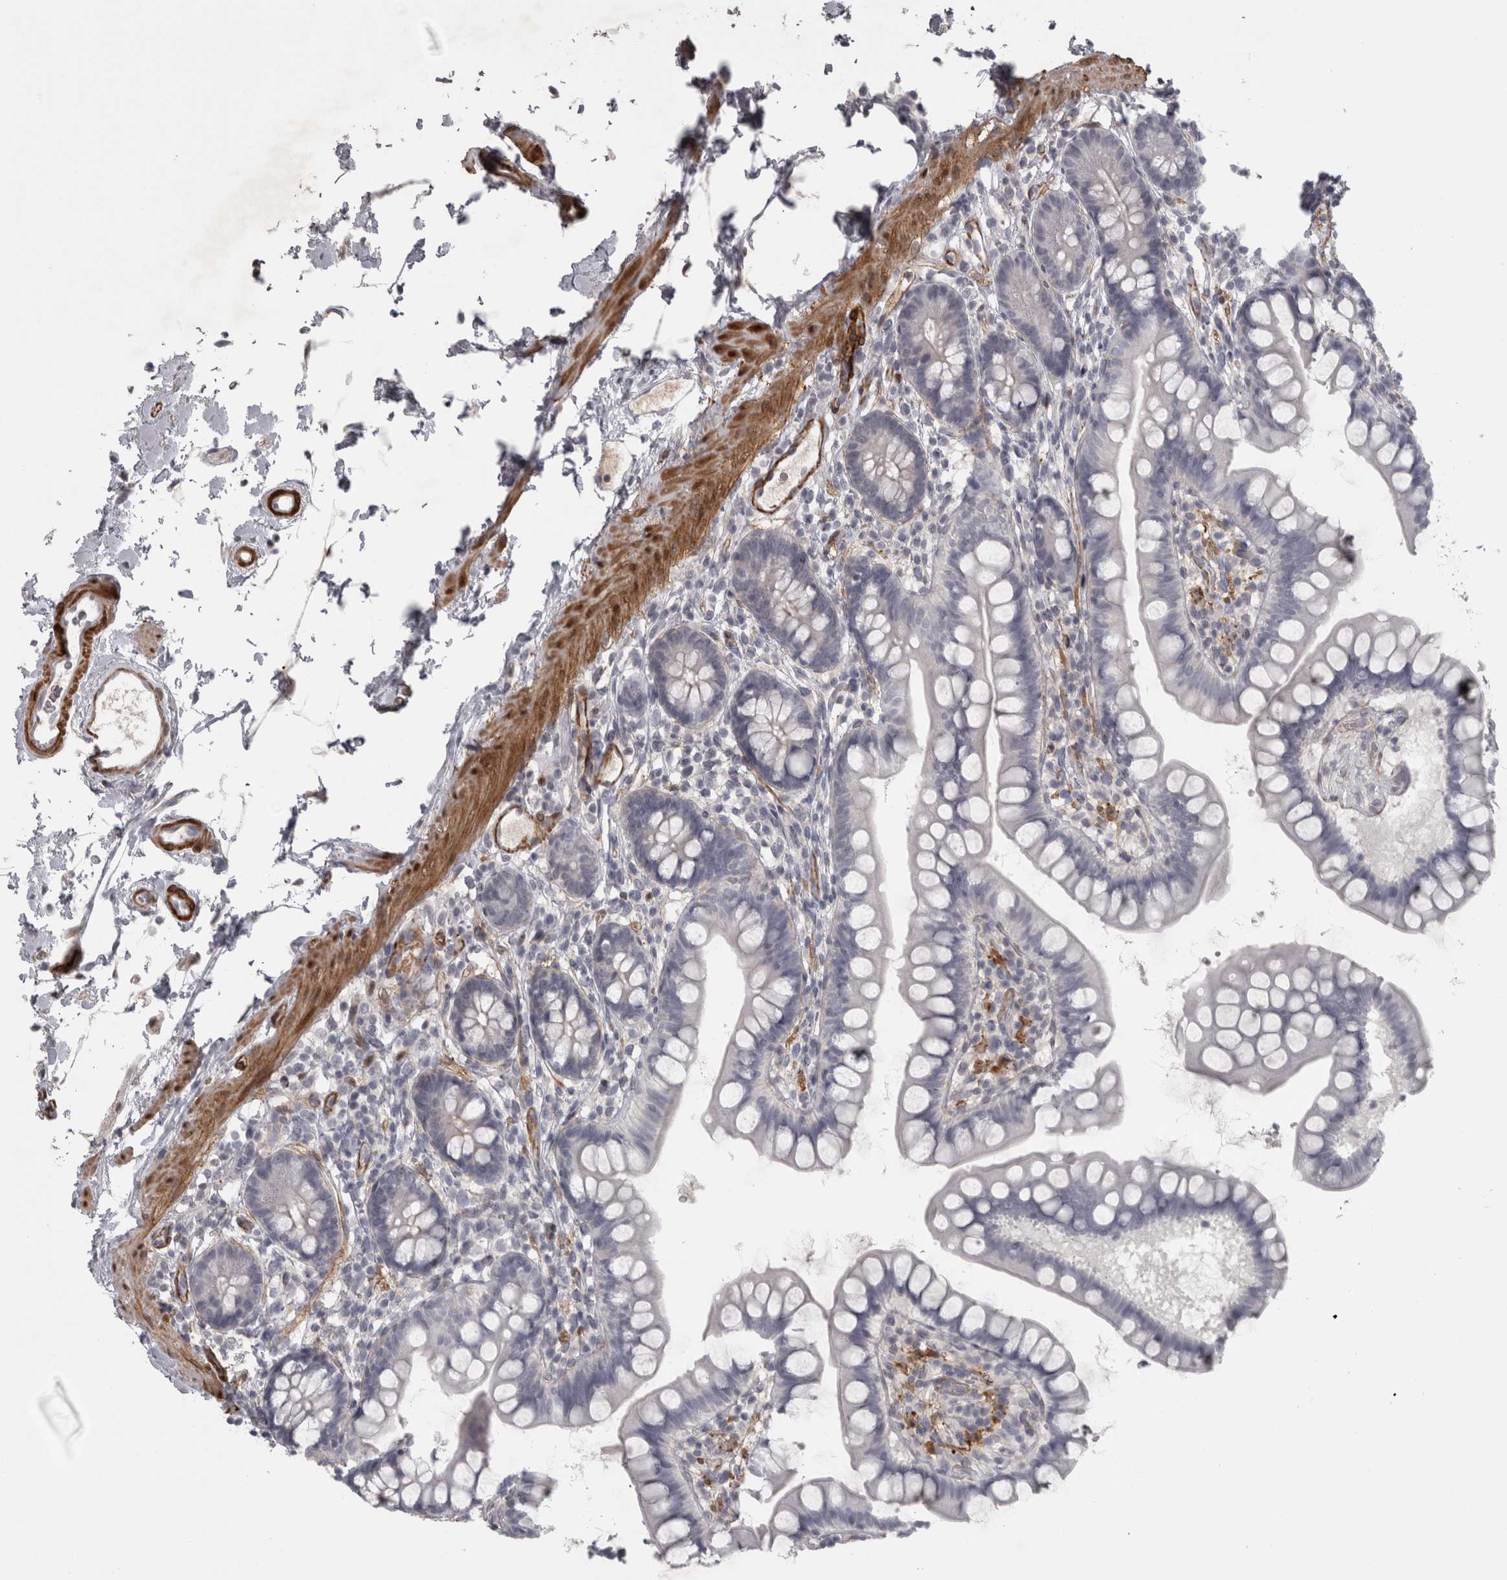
{"staining": {"intensity": "negative", "quantity": "none", "location": "none"}, "tissue": "small intestine", "cell_type": "Glandular cells", "image_type": "normal", "snomed": [{"axis": "morphology", "description": "Normal tissue, NOS"}, {"axis": "topography", "description": "Small intestine"}], "caption": "Photomicrograph shows no protein staining in glandular cells of unremarkable small intestine.", "gene": "PPP1R12B", "patient": {"sex": "female", "age": 84}}